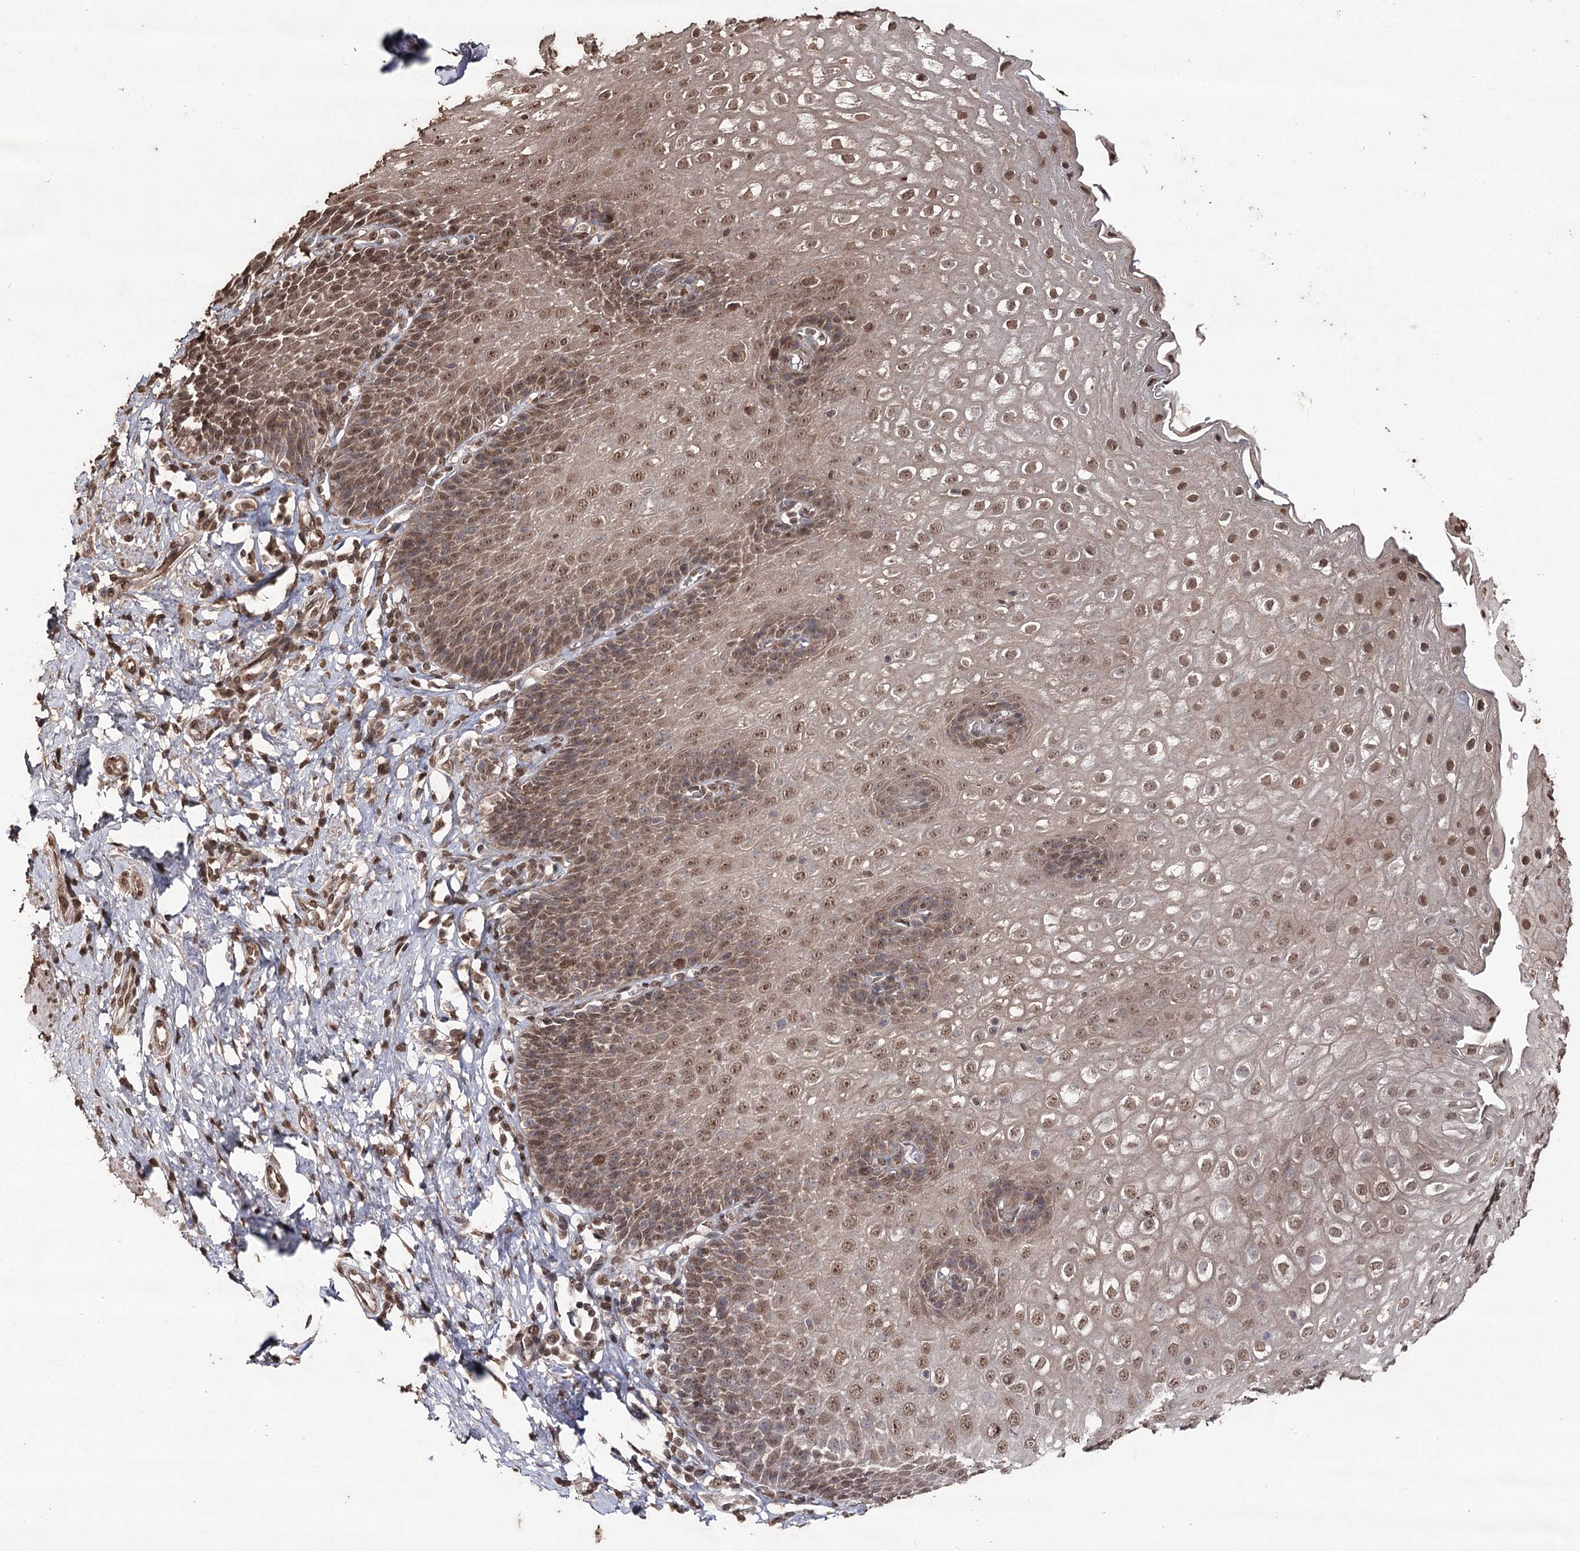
{"staining": {"intensity": "moderate", "quantity": ">75%", "location": "nuclear"}, "tissue": "esophagus", "cell_type": "Squamous epithelial cells", "image_type": "normal", "snomed": [{"axis": "morphology", "description": "Normal tissue, NOS"}, {"axis": "topography", "description": "Esophagus"}], "caption": "Immunohistochemistry (IHC) of benign human esophagus exhibits medium levels of moderate nuclear expression in approximately >75% of squamous epithelial cells. (DAB (3,3'-diaminobenzidine) IHC with brightfield microscopy, high magnification).", "gene": "ATG14", "patient": {"sex": "female", "age": 61}}